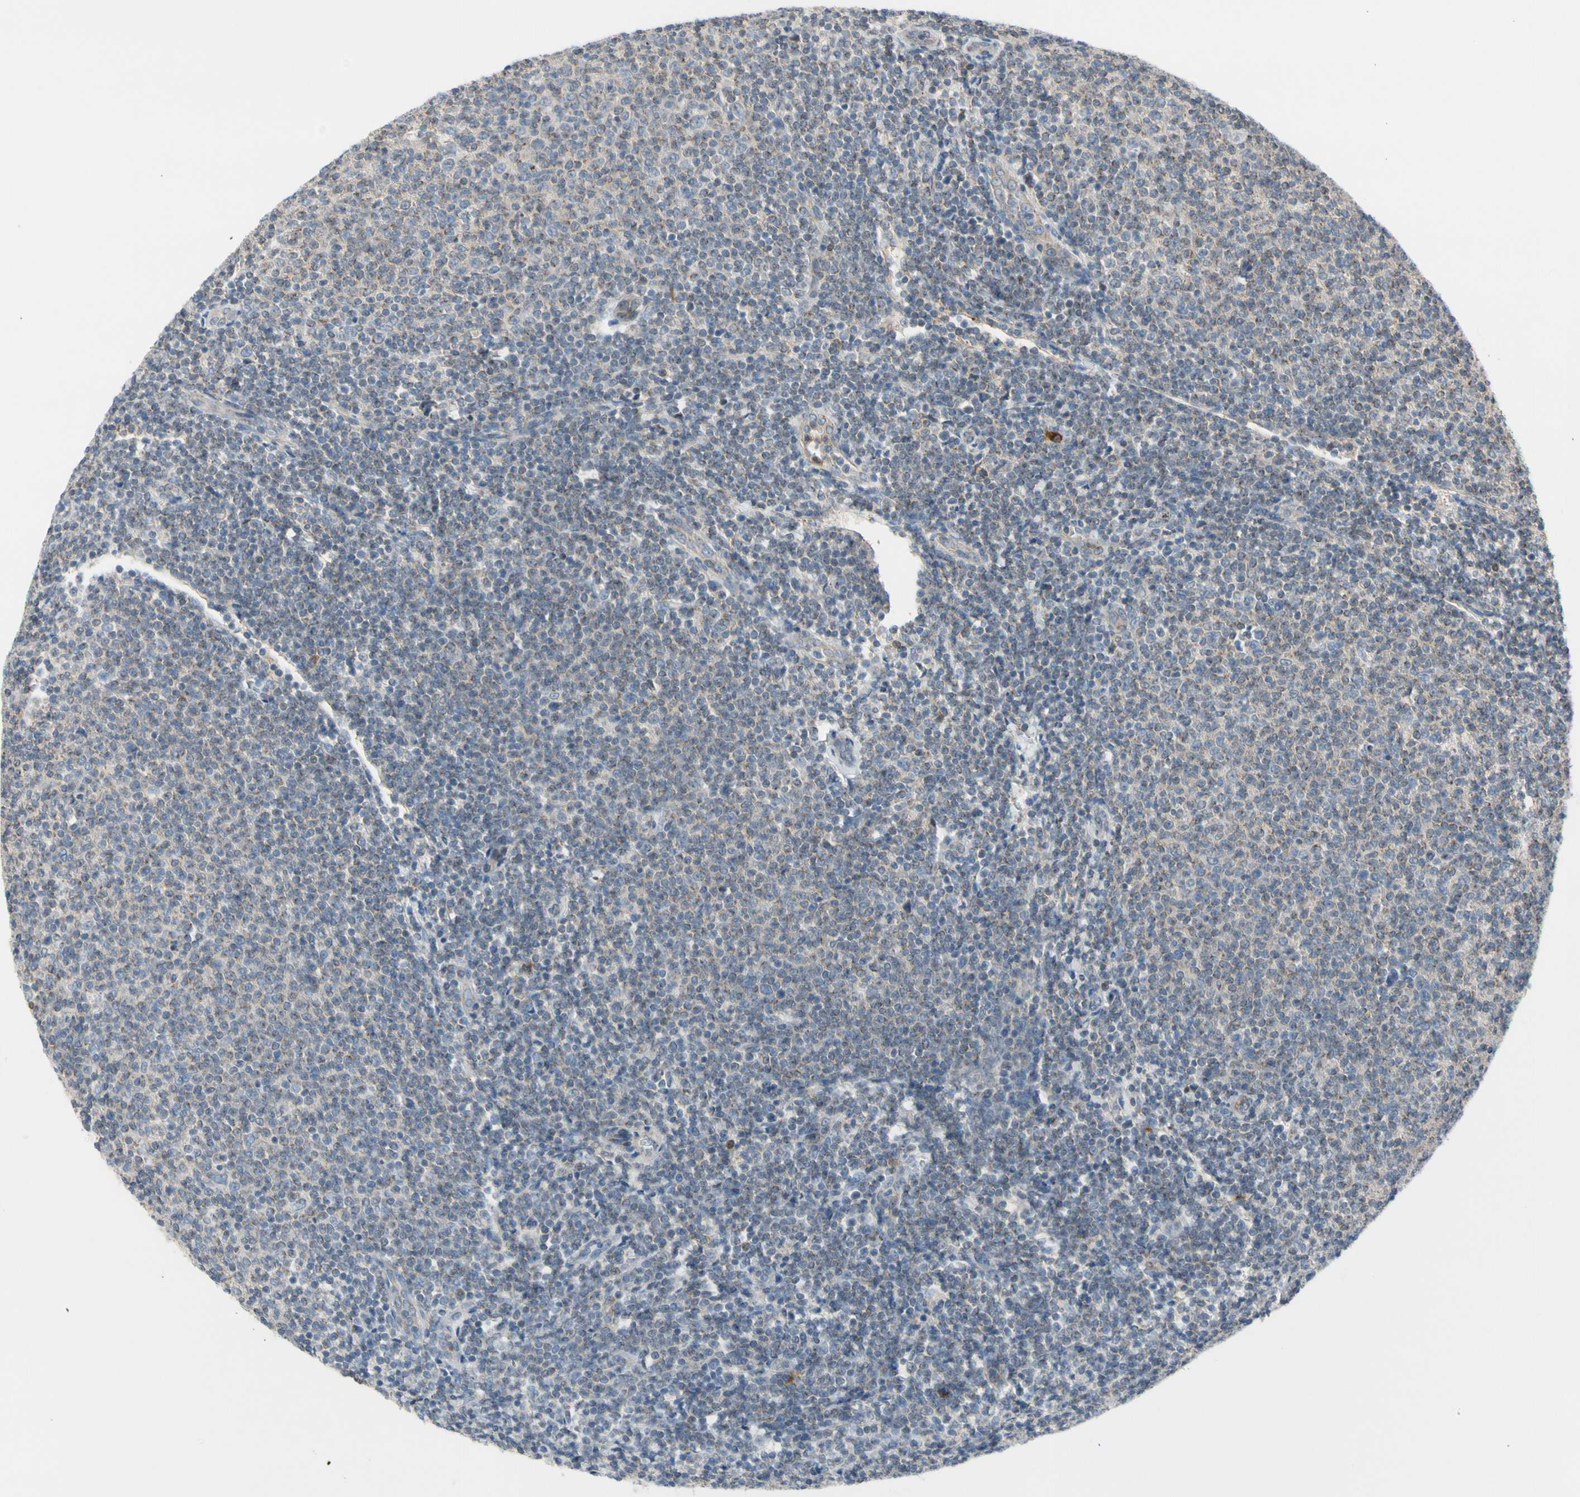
{"staining": {"intensity": "weak", "quantity": "25%-75%", "location": "cytoplasmic/membranous"}, "tissue": "lymphoma", "cell_type": "Tumor cells", "image_type": "cancer", "snomed": [{"axis": "morphology", "description": "Malignant lymphoma, non-Hodgkin's type, Low grade"}, {"axis": "topography", "description": "Lymph node"}], "caption": "This histopathology image exhibits malignant lymphoma, non-Hodgkin's type (low-grade) stained with IHC to label a protein in brown. The cytoplasmic/membranous of tumor cells show weak positivity for the protein. Nuclei are counter-stained blue.", "gene": "GALNT5", "patient": {"sex": "male", "age": 66}}